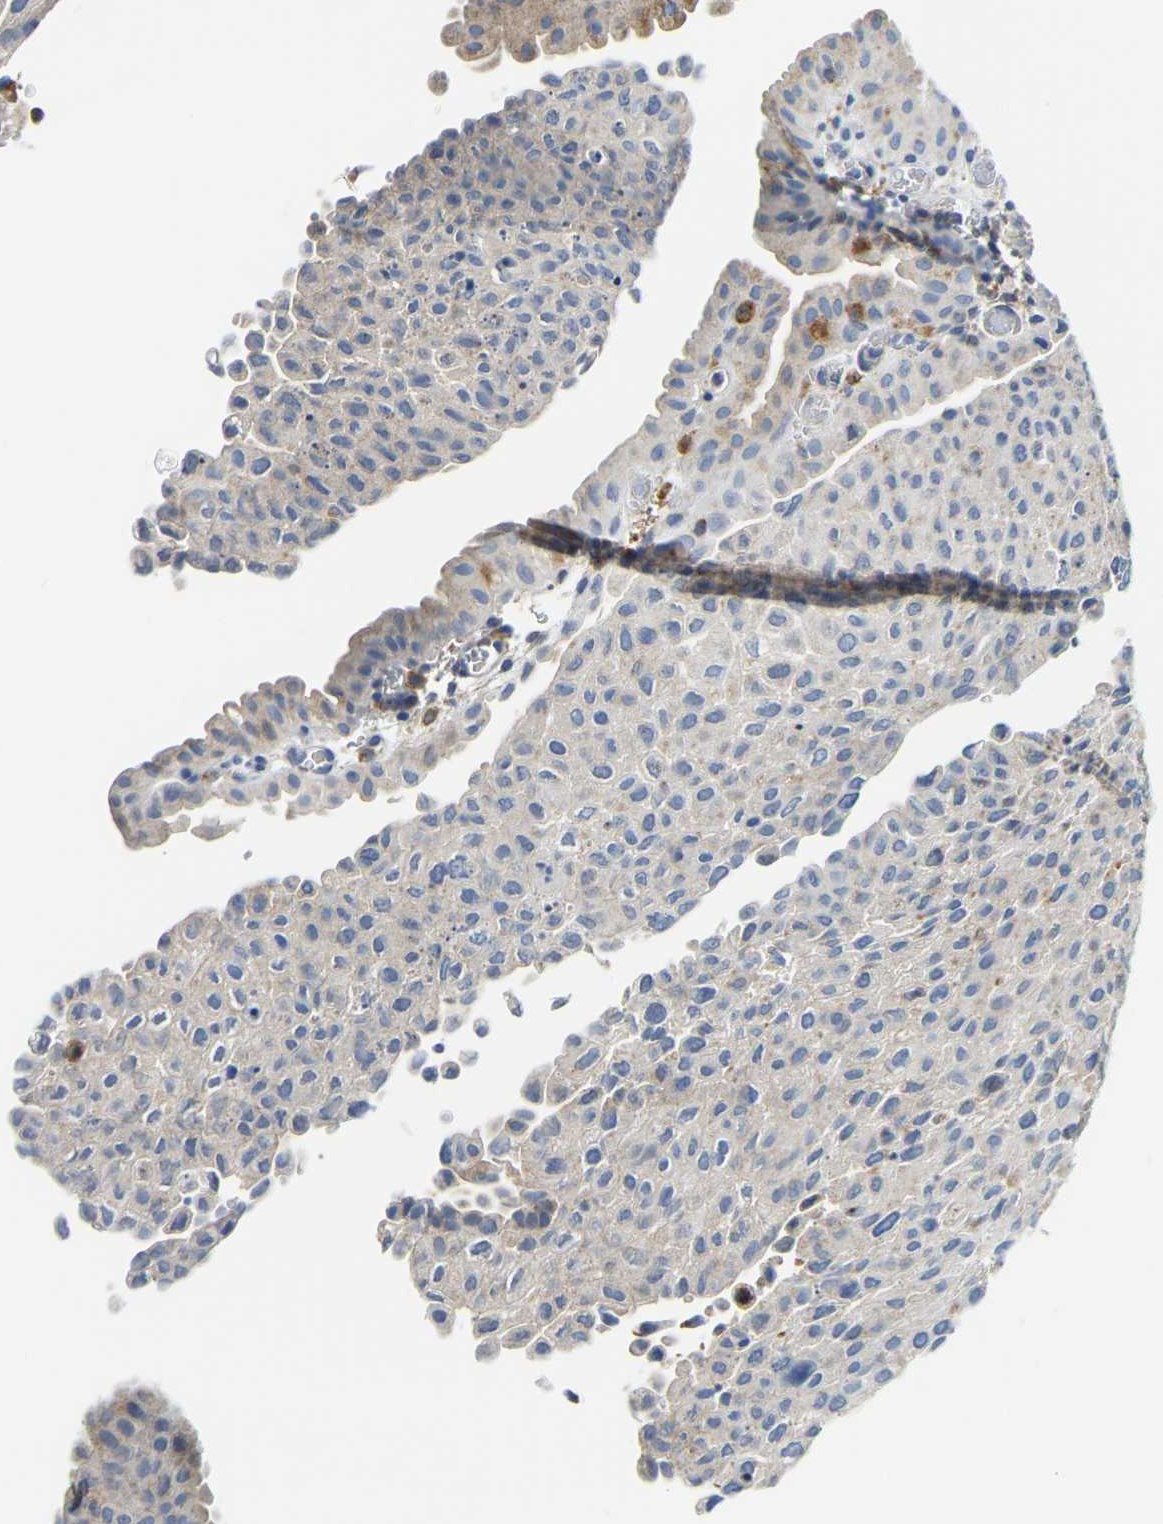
{"staining": {"intensity": "negative", "quantity": "none", "location": "none"}, "tissue": "urothelial cancer", "cell_type": "Tumor cells", "image_type": "cancer", "snomed": [{"axis": "morphology", "description": "Urothelial carcinoma, Low grade"}, {"axis": "morphology", "description": "Urothelial carcinoma, High grade"}, {"axis": "topography", "description": "Urinary bladder"}], "caption": "DAB immunohistochemical staining of urothelial cancer reveals no significant expression in tumor cells.", "gene": "ATP6V1E1", "patient": {"sex": "male", "age": 35}}